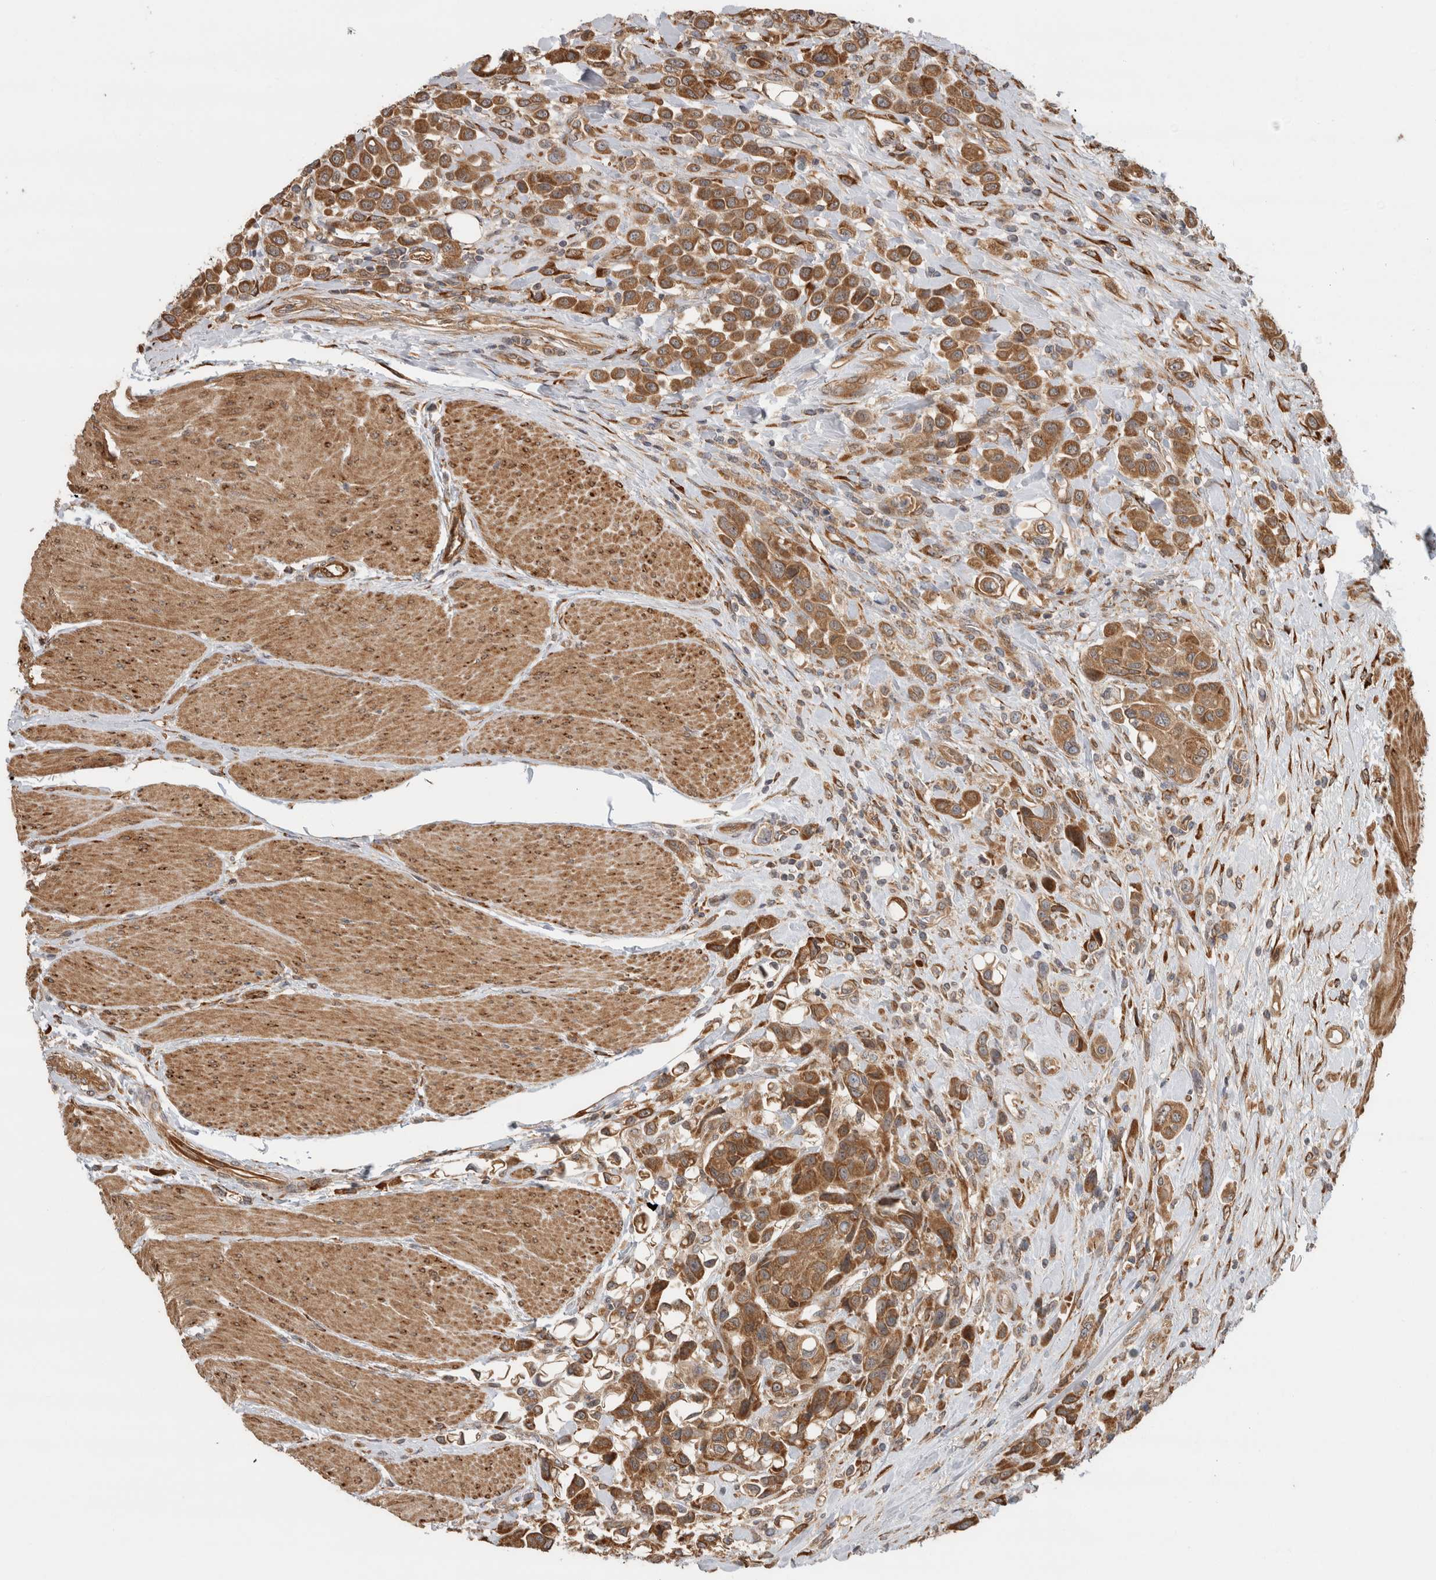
{"staining": {"intensity": "moderate", "quantity": ">75%", "location": "cytoplasmic/membranous"}, "tissue": "urothelial cancer", "cell_type": "Tumor cells", "image_type": "cancer", "snomed": [{"axis": "morphology", "description": "Urothelial carcinoma, High grade"}, {"axis": "topography", "description": "Urinary bladder"}], "caption": "Protein expression by IHC shows moderate cytoplasmic/membranous staining in approximately >75% of tumor cells in urothelial carcinoma (high-grade).", "gene": "TUBD1", "patient": {"sex": "male", "age": 50}}